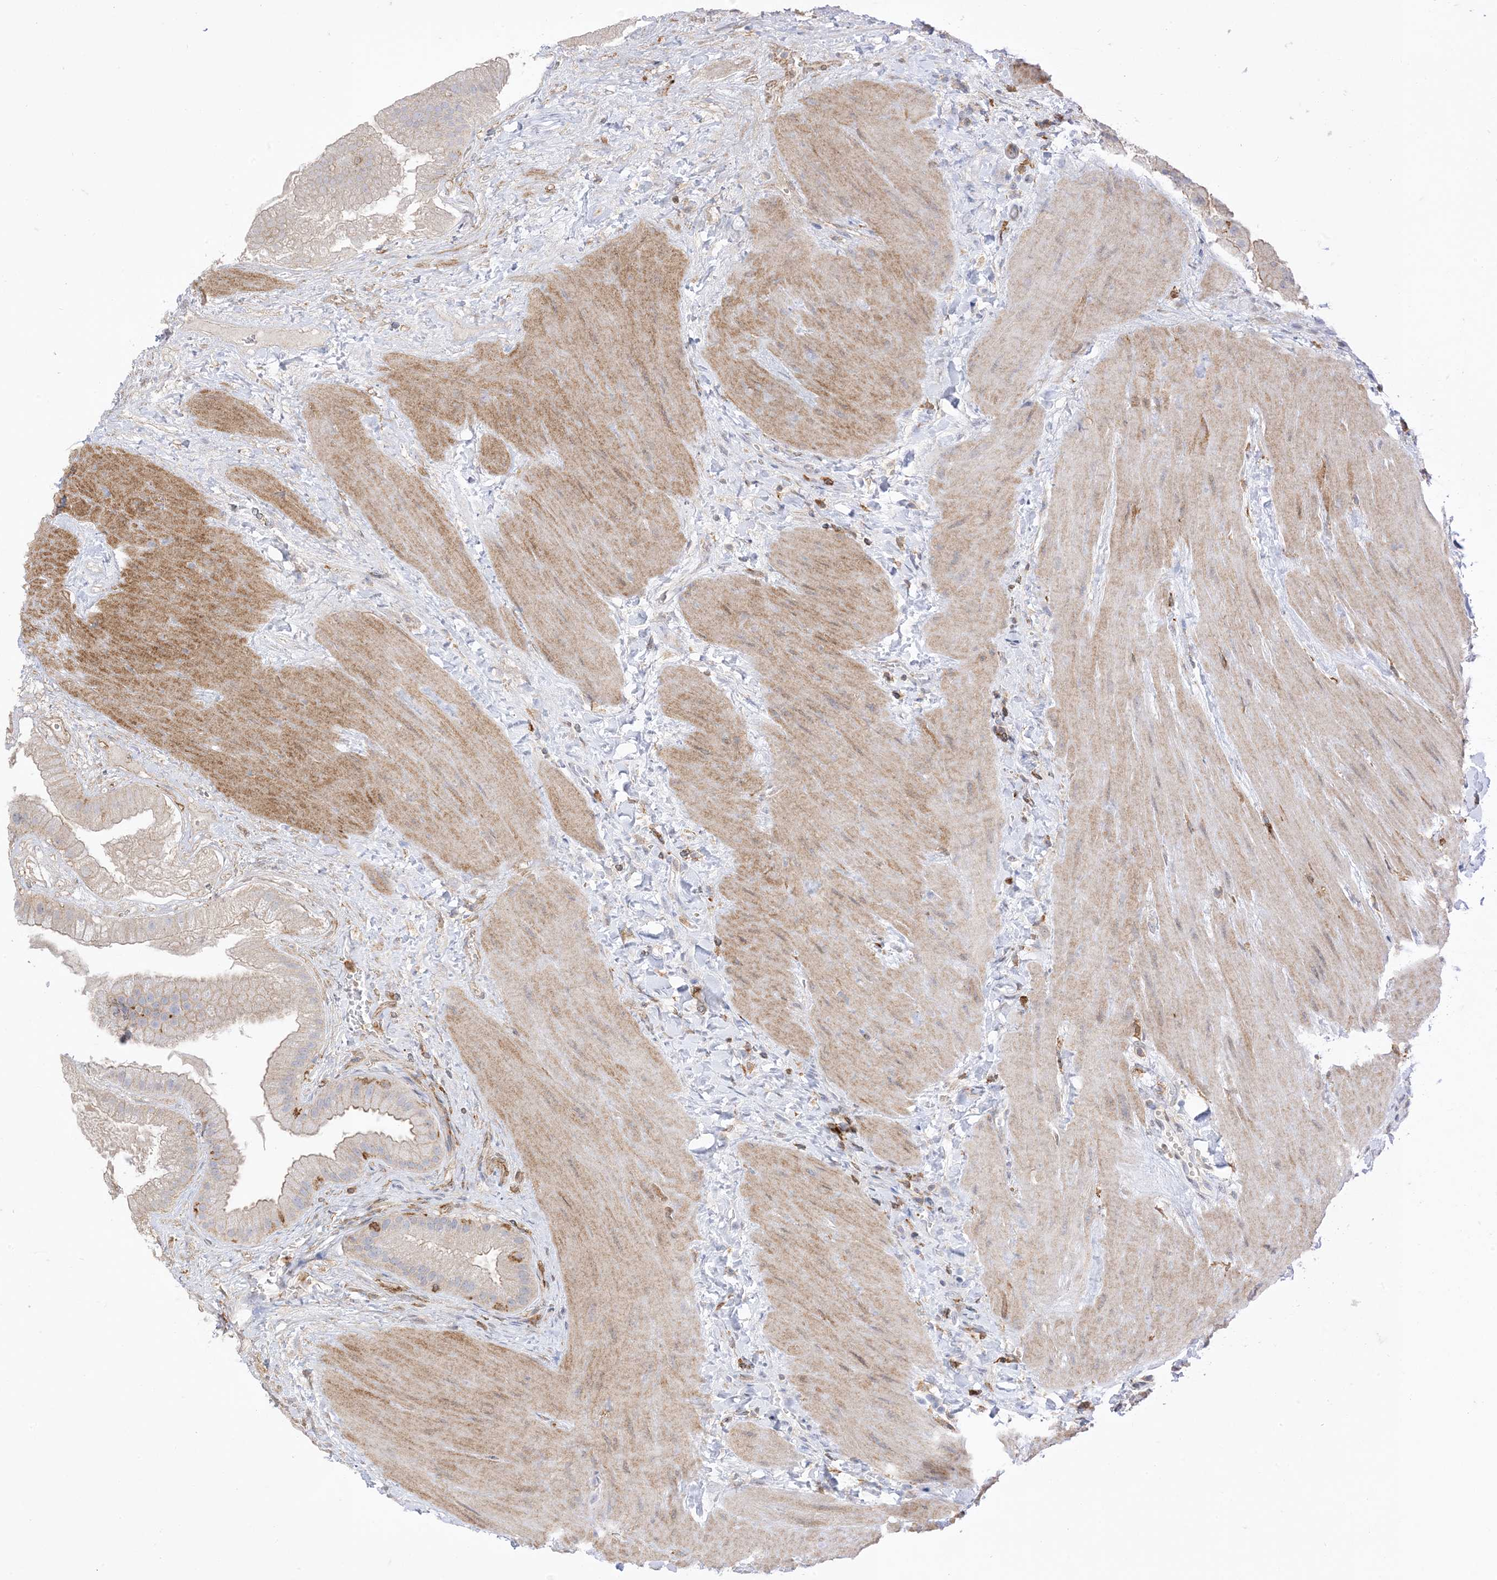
{"staining": {"intensity": "weak", "quantity": "<25%", "location": "cytoplasmic/membranous"}, "tissue": "gallbladder", "cell_type": "Glandular cells", "image_type": "normal", "snomed": [{"axis": "morphology", "description": "Normal tissue, NOS"}, {"axis": "topography", "description": "Gallbladder"}], "caption": "DAB immunohistochemical staining of unremarkable gallbladder demonstrates no significant expression in glandular cells. (DAB immunohistochemistry, high magnification).", "gene": "GSN", "patient": {"sex": "male", "age": 55}}